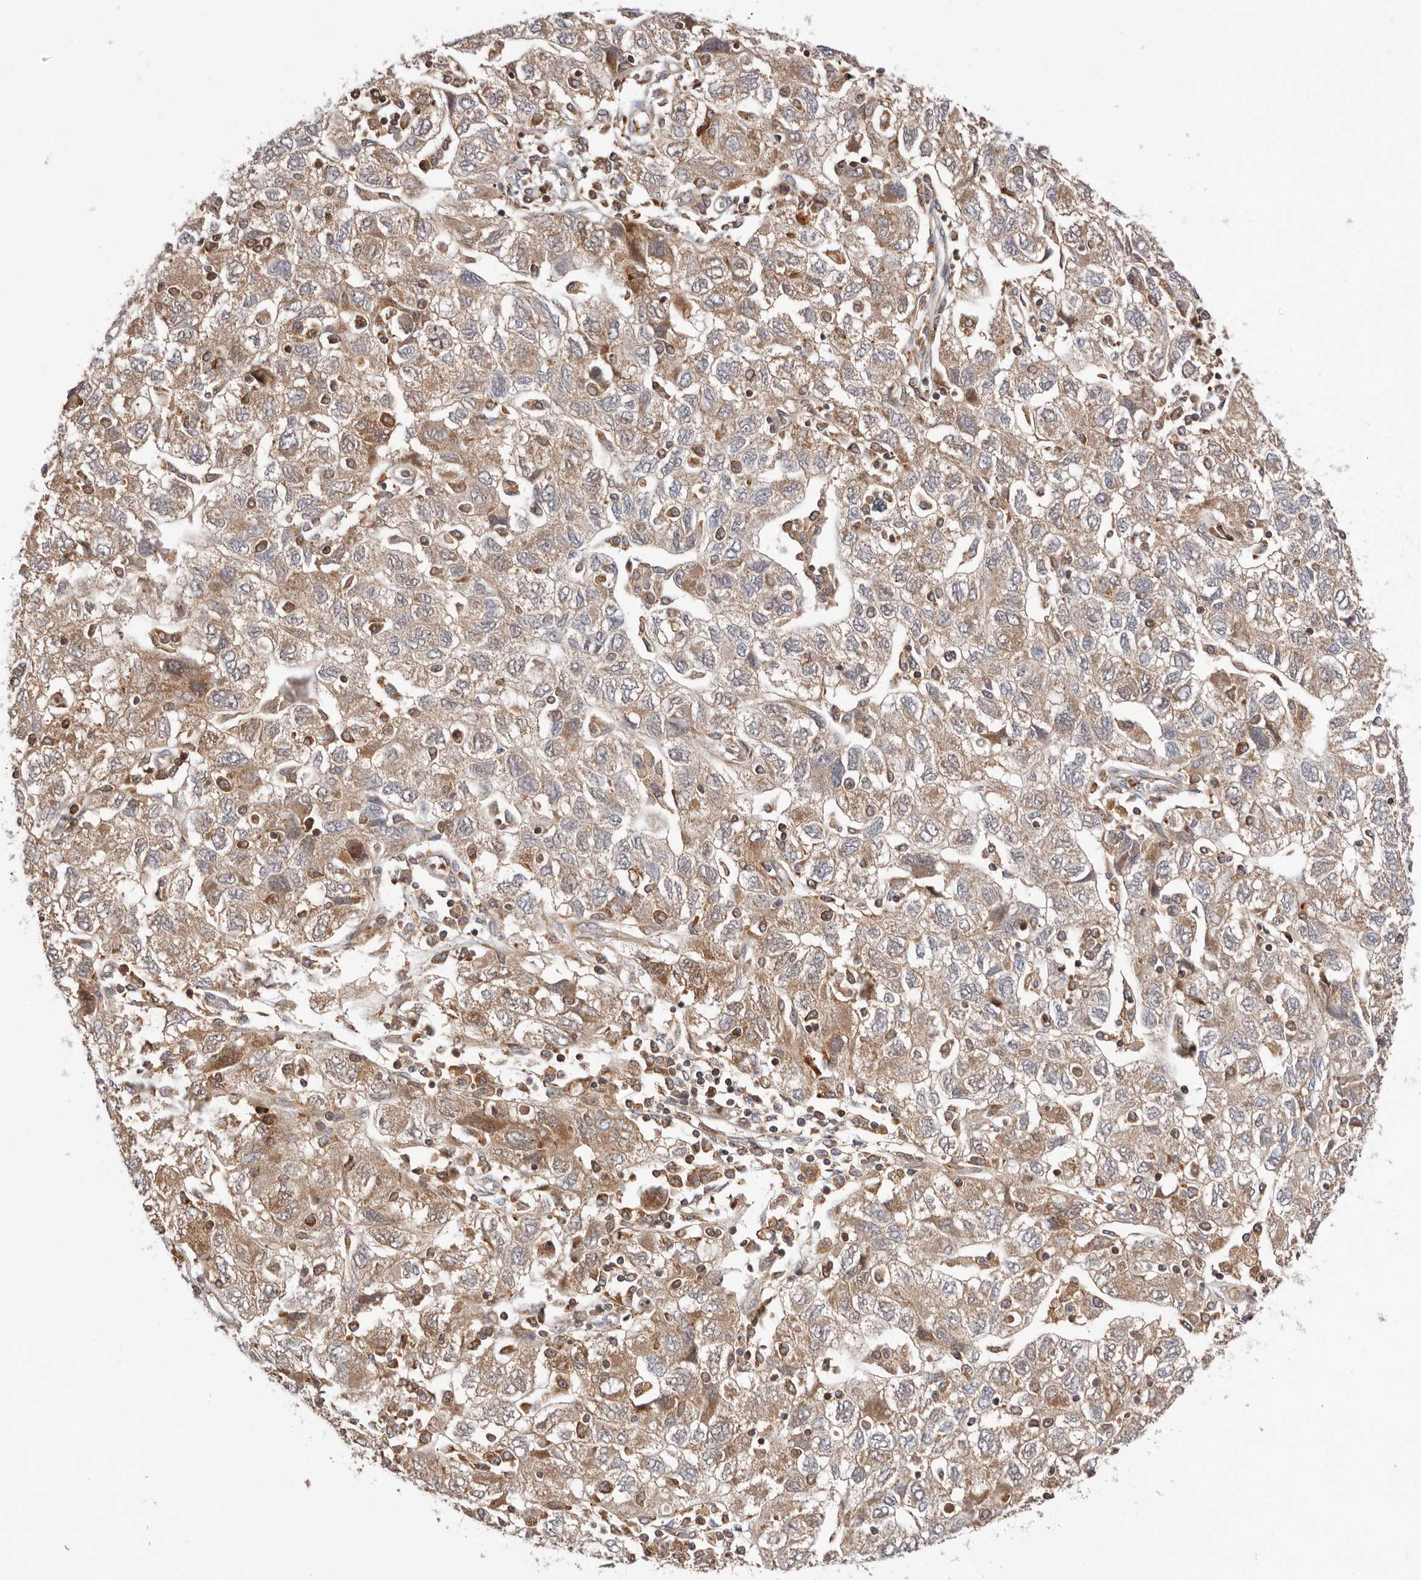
{"staining": {"intensity": "moderate", "quantity": ">75%", "location": "cytoplasmic/membranous"}, "tissue": "ovarian cancer", "cell_type": "Tumor cells", "image_type": "cancer", "snomed": [{"axis": "morphology", "description": "Carcinoma, NOS"}, {"axis": "morphology", "description": "Cystadenocarcinoma, serous, NOS"}, {"axis": "topography", "description": "Ovary"}], "caption": "DAB immunohistochemical staining of human ovarian cancer demonstrates moderate cytoplasmic/membranous protein expression in approximately >75% of tumor cells. (DAB (3,3'-diaminobenzidine) = brown stain, brightfield microscopy at high magnification).", "gene": "RNF213", "patient": {"sex": "female", "age": 69}}